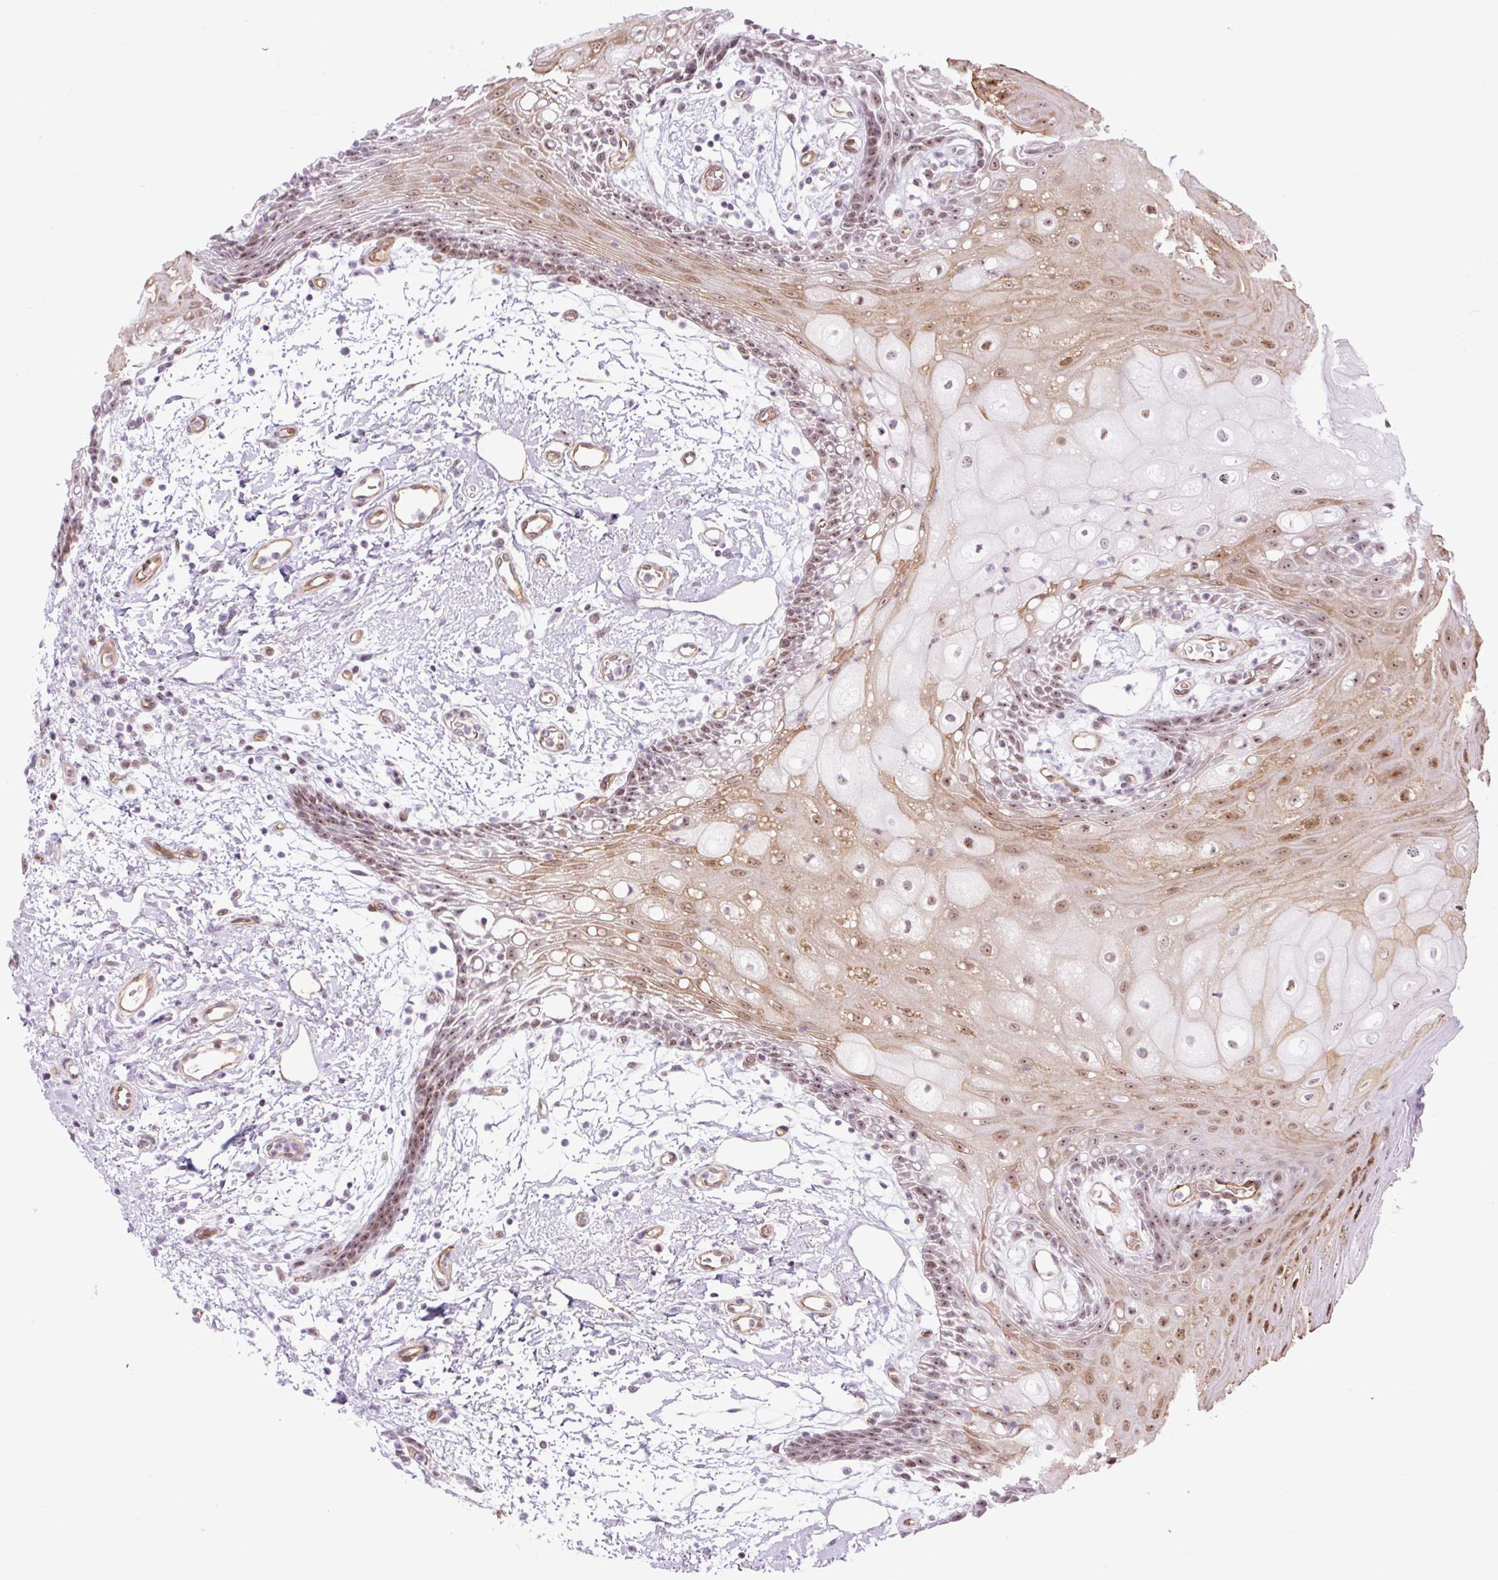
{"staining": {"intensity": "moderate", "quantity": "25%-75%", "location": "cytoplasmic/membranous,nuclear"}, "tissue": "oral mucosa", "cell_type": "Squamous epithelial cells", "image_type": "normal", "snomed": [{"axis": "morphology", "description": "Normal tissue, NOS"}, {"axis": "topography", "description": "Oral tissue"}], "caption": "Oral mucosa stained with immunohistochemistry demonstrates moderate cytoplasmic/membranous,nuclear expression in approximately 25%-75% of squamous epithelial cells.", "gene": "ENSG00000268750", "patient": {"sex": "female", "age": 59}}